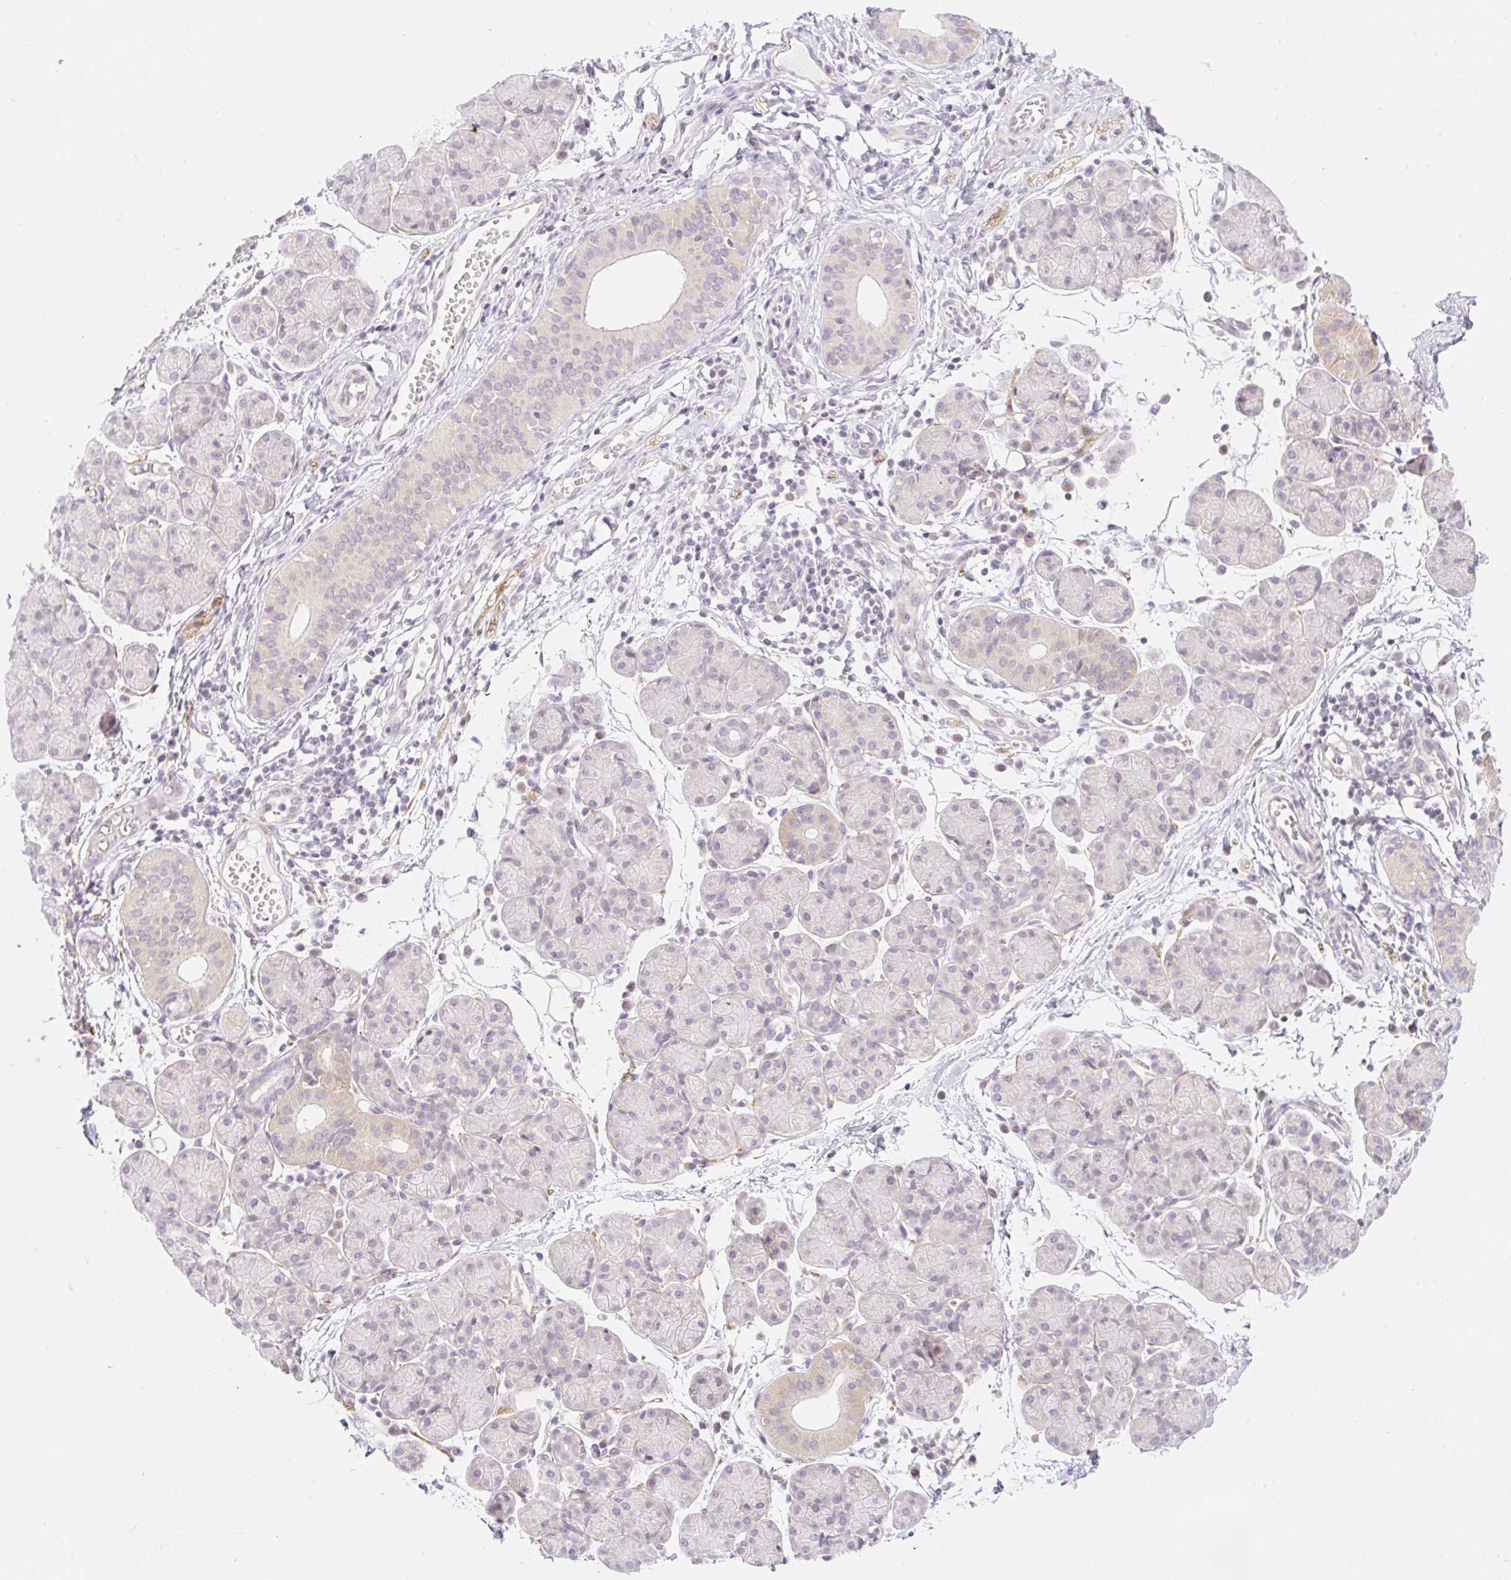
{"staining": {"intensity": "moderate", "quantity": "<25%", "location": "cytoplasmic/membranous"}, "tissue": "salivary gland", "cell_type": "Glandular cells", "image_type": "normal", "snomed": [{"axis": "morphology", "description": "Normal tissue, NOS"}, {"axis": "morphology", "description": "Inflammation, NOS"}, {"axis": "topography", "description": "Lymph node"}, {"axis": "topography", "description": "Salivary gland"}], "caption": "Normal salivary gland shows moderate cytoplasmic/membranous expression in about <25% of glandular cells.", "gene": "CASKIN1", "patient": {"sex": "male", "age": 3}}